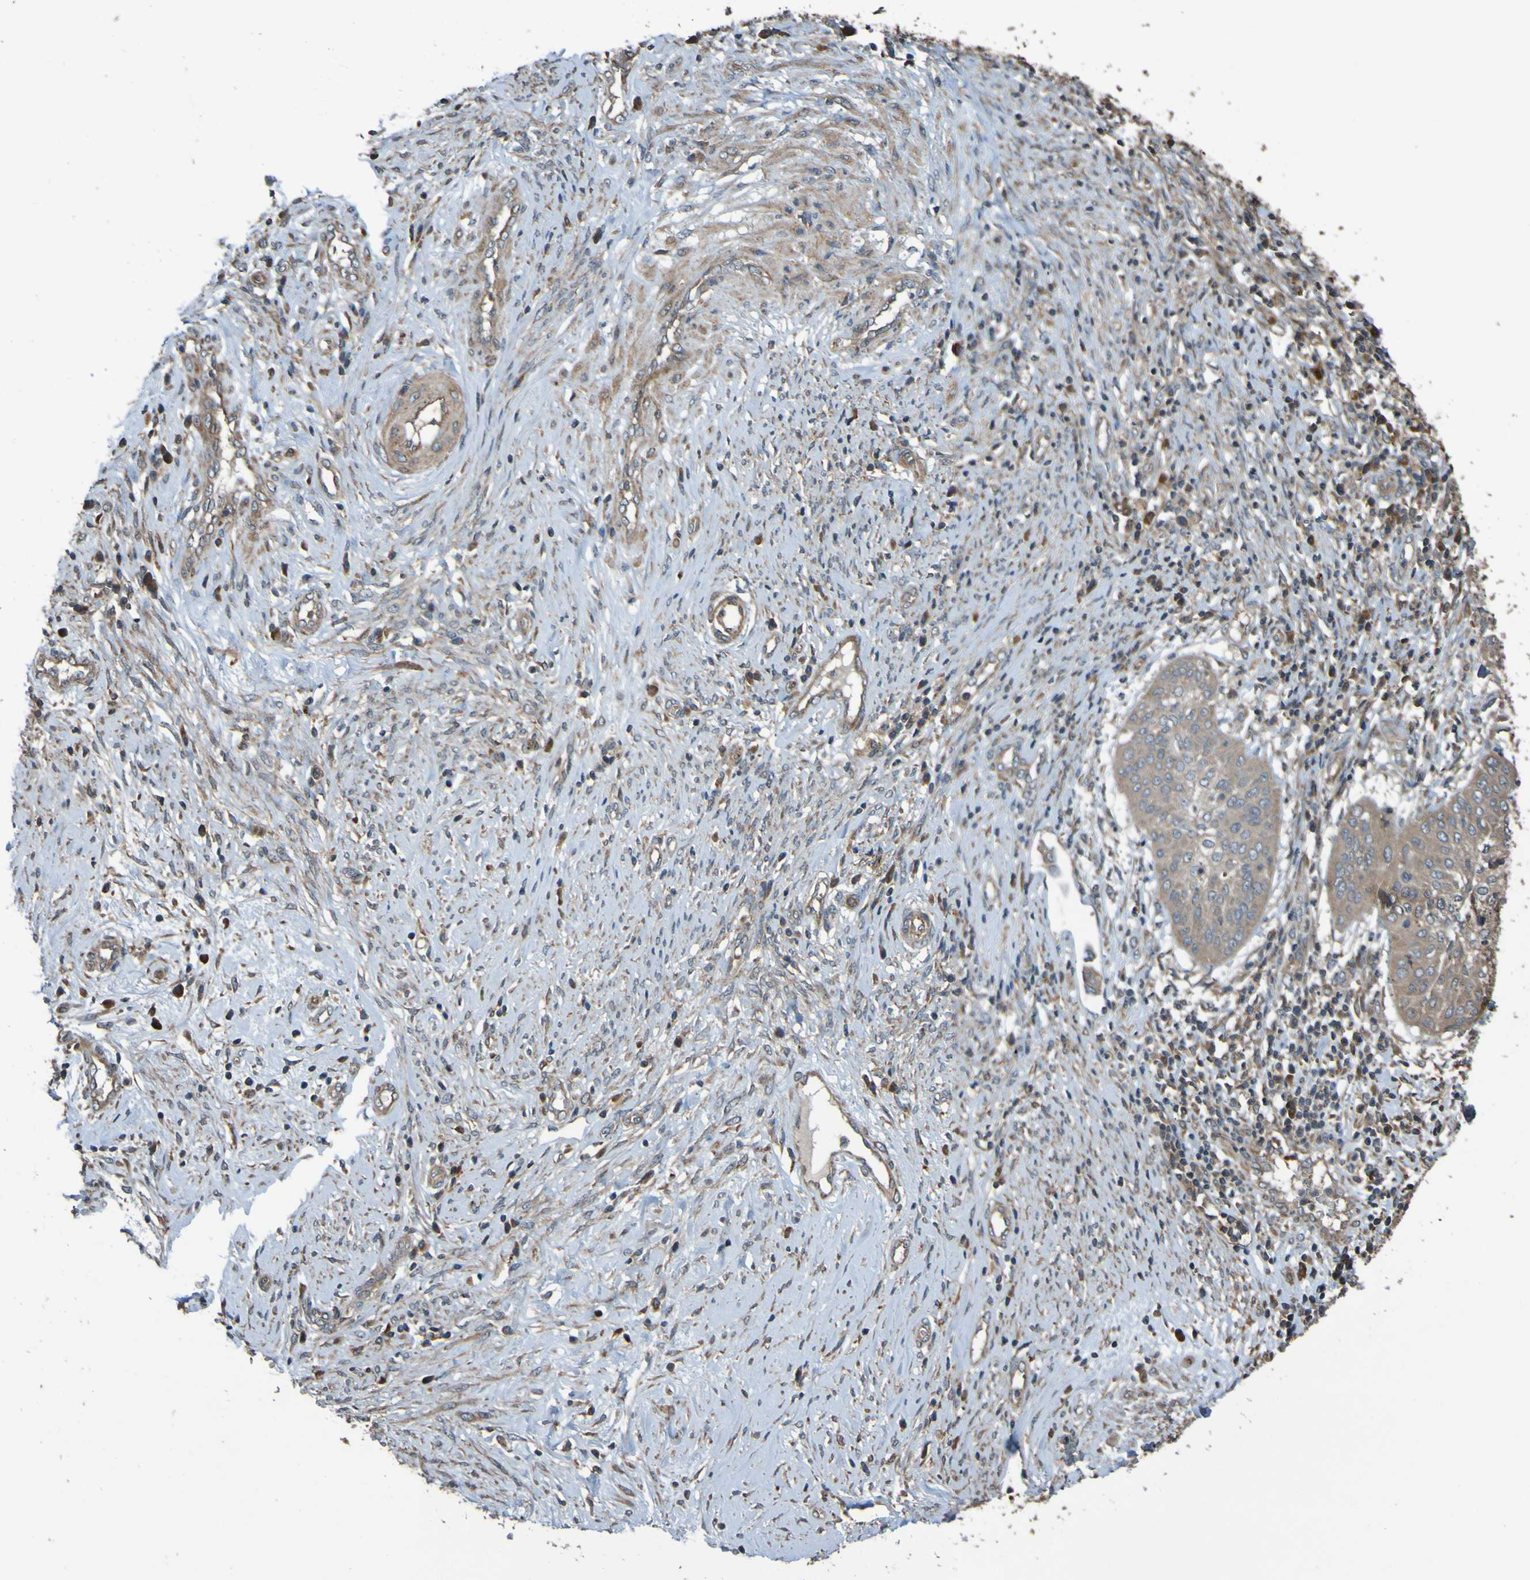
{"staining": {"intensity": "weak", "quantity": ">75%", "location": "cytoplasmic/membranous"}, "tissue": "cervical cancer", "cell_type": "Tumor cells", "image_type": "cancer", "snomed": [{"axis": "morphology", "description": "Normal tissue, NOS"}, {"axis": "morphology", "description": "Squamous cell carcinoma, NOS"}, {"axis": "topography", "description": "Cervix"}], "caption": "Immunohistochemistry of cervical squamous cell carcinoma exhibits low levels of weak cytoplasmic/membranous positivity in approximately >75% of tumor cells. (DAB (3,3'-diaminobenzidine) = brown stain, brightfield microscopy at high magnification).", "gene": "UCN", "patient": {"sex": "female", "age": 39}}